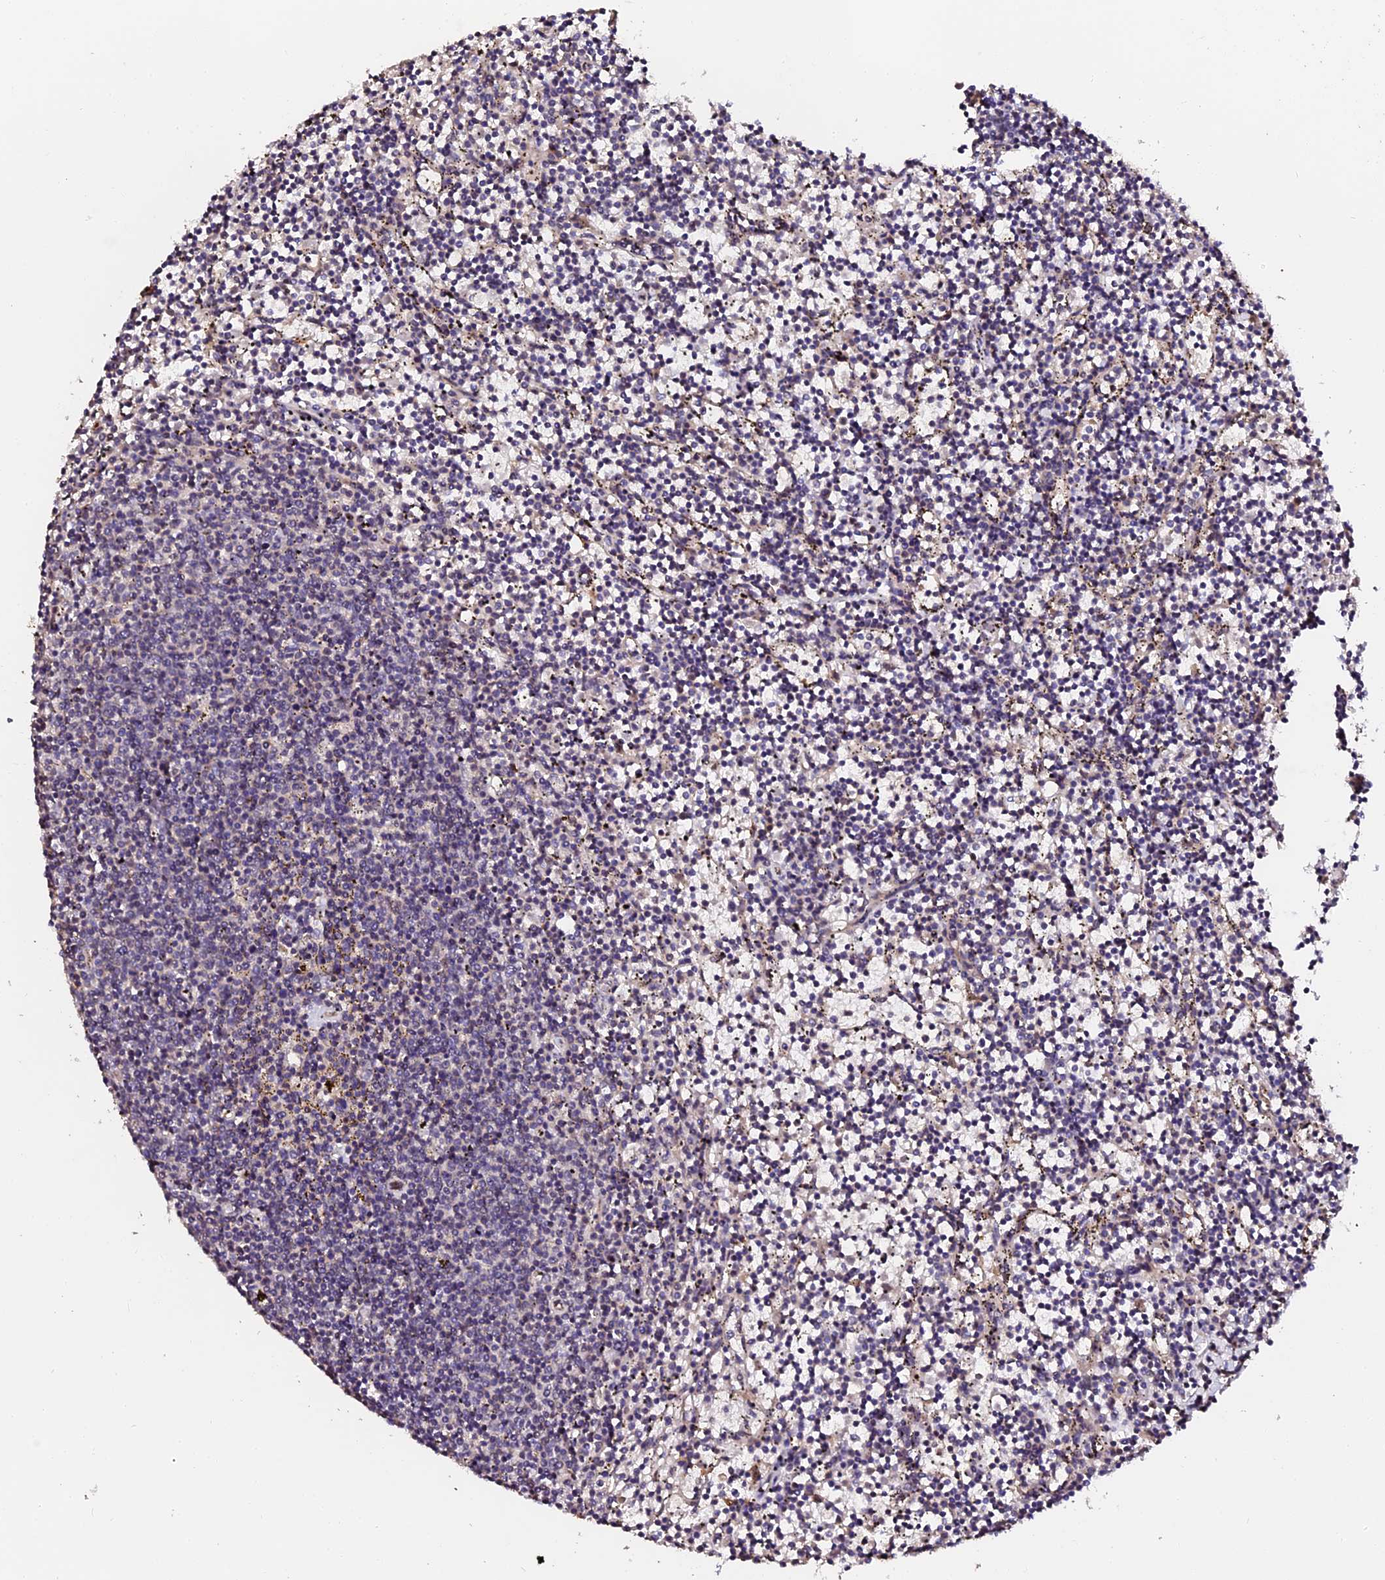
{"staining": {"intensity": "negative", "quantity": "none", "location": "none"}, "tissue": "lymphoma", "cell_type": "Tumor cells", "image_type": "cancer", "snomed": [{"axis": "morphology", "description": "Malignant lymphoma, non-Hodgkin's type, Low grade"}, {"axis": "topography", "description": "Spleen"}], "caption": "Immunohistochemical staining of malignant lymphoma, non-Hodgkin's type (low-grade) displays no significant expression in tumor cells.", "gene": "TDO2", "patient": {"sex": "female", "age": 50}}